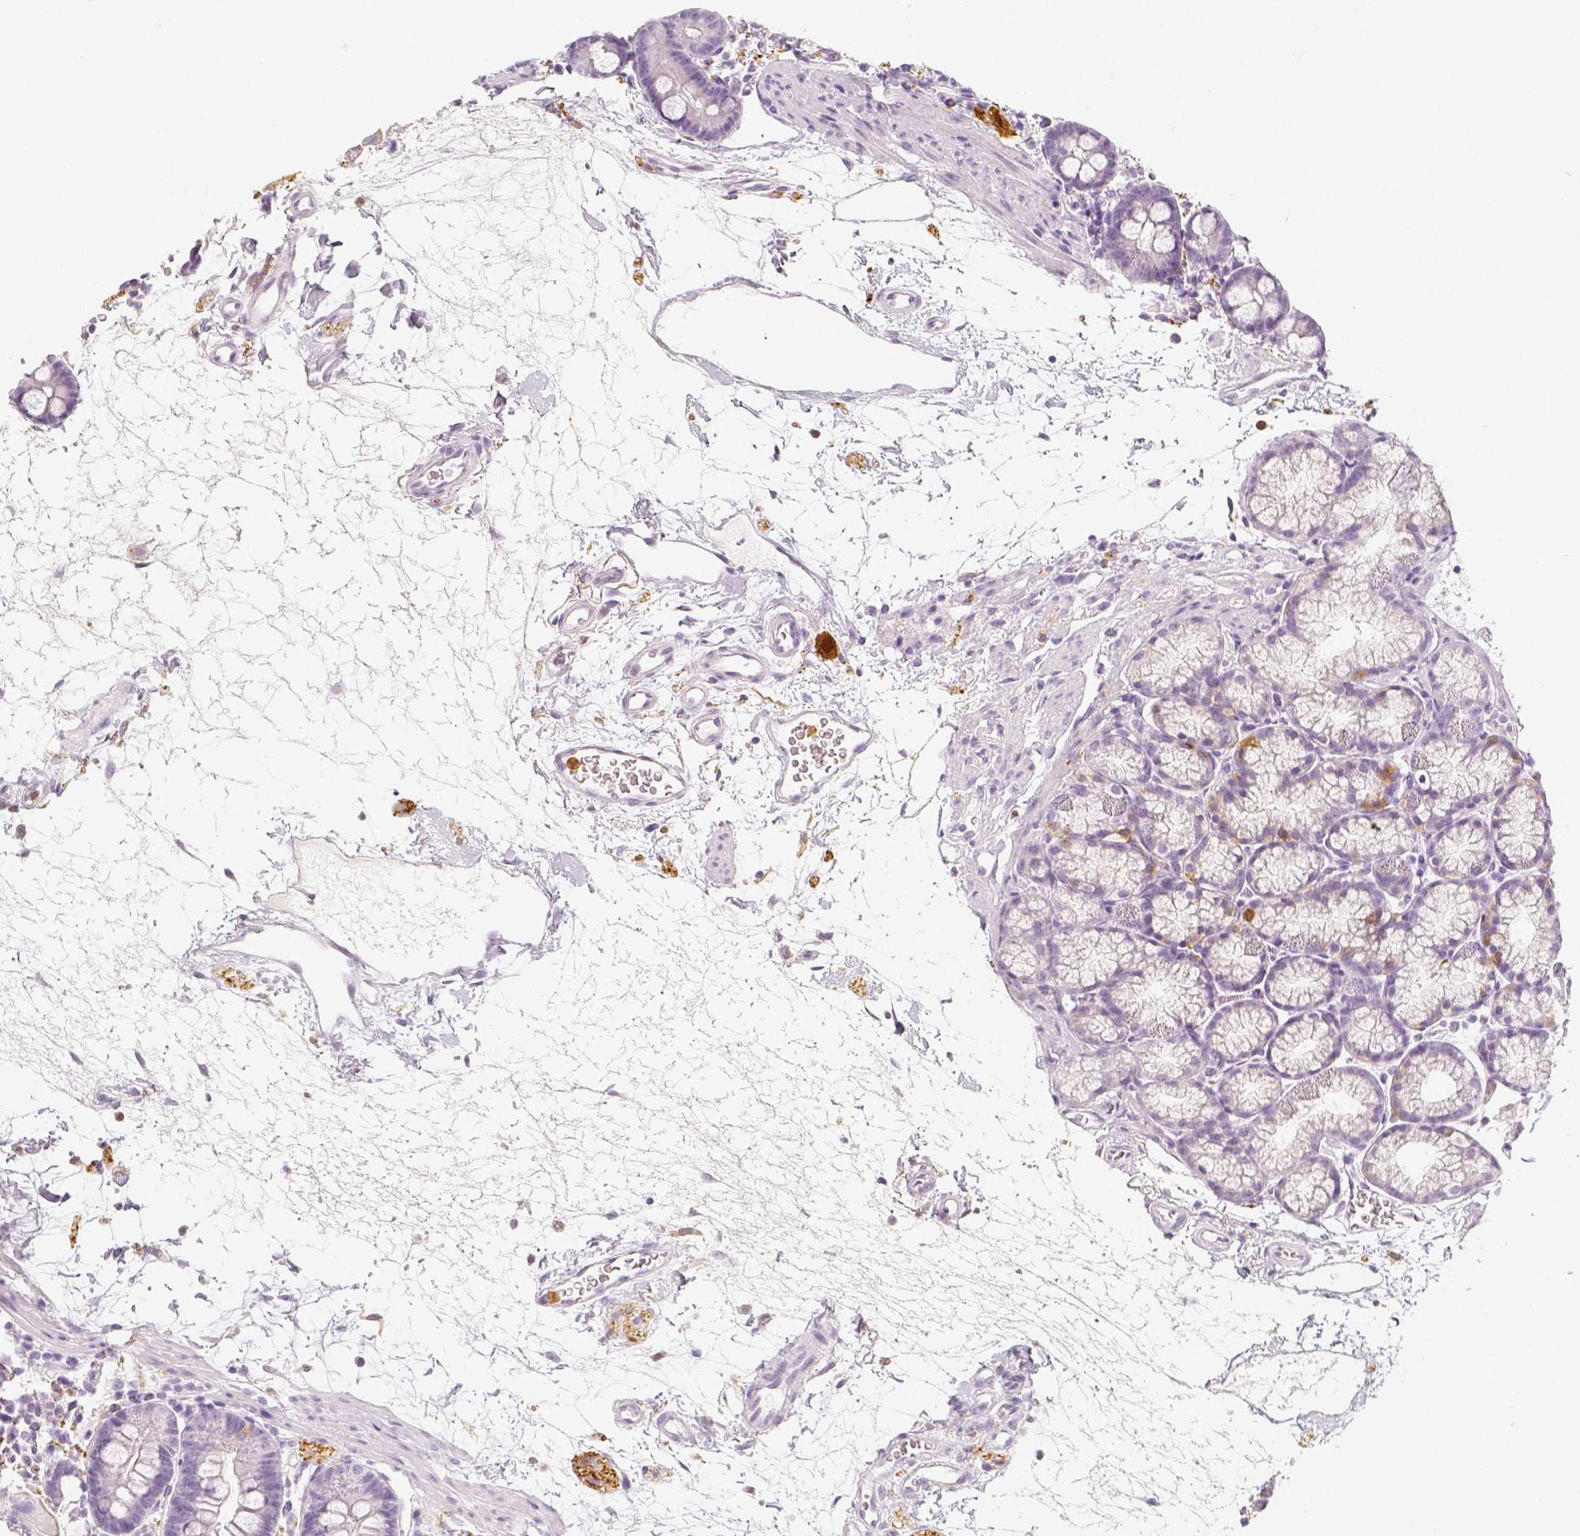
{"staining": {"intensity": "negative", "quantity": "none", "location": "none"}, "tissue": "duodenum", "cell_type": "Glandular cells", "image_type": "normal", "snomed": [{"axis": "morphology", "description": "Normal tissue, NOS"}, {"axis": "topography", "description": "Pancreas"}, {"axis": "topography", "description": "Duodenum"}], "caption": "This micrograph is of normal duodenum stained with immunohistochemistry to label a protein in brown with the nuclei are counter-stained blue. There is no positivity in glandular cells.", "gene": "NECAB2", "patient": {"sex": "male", "age": 59}}